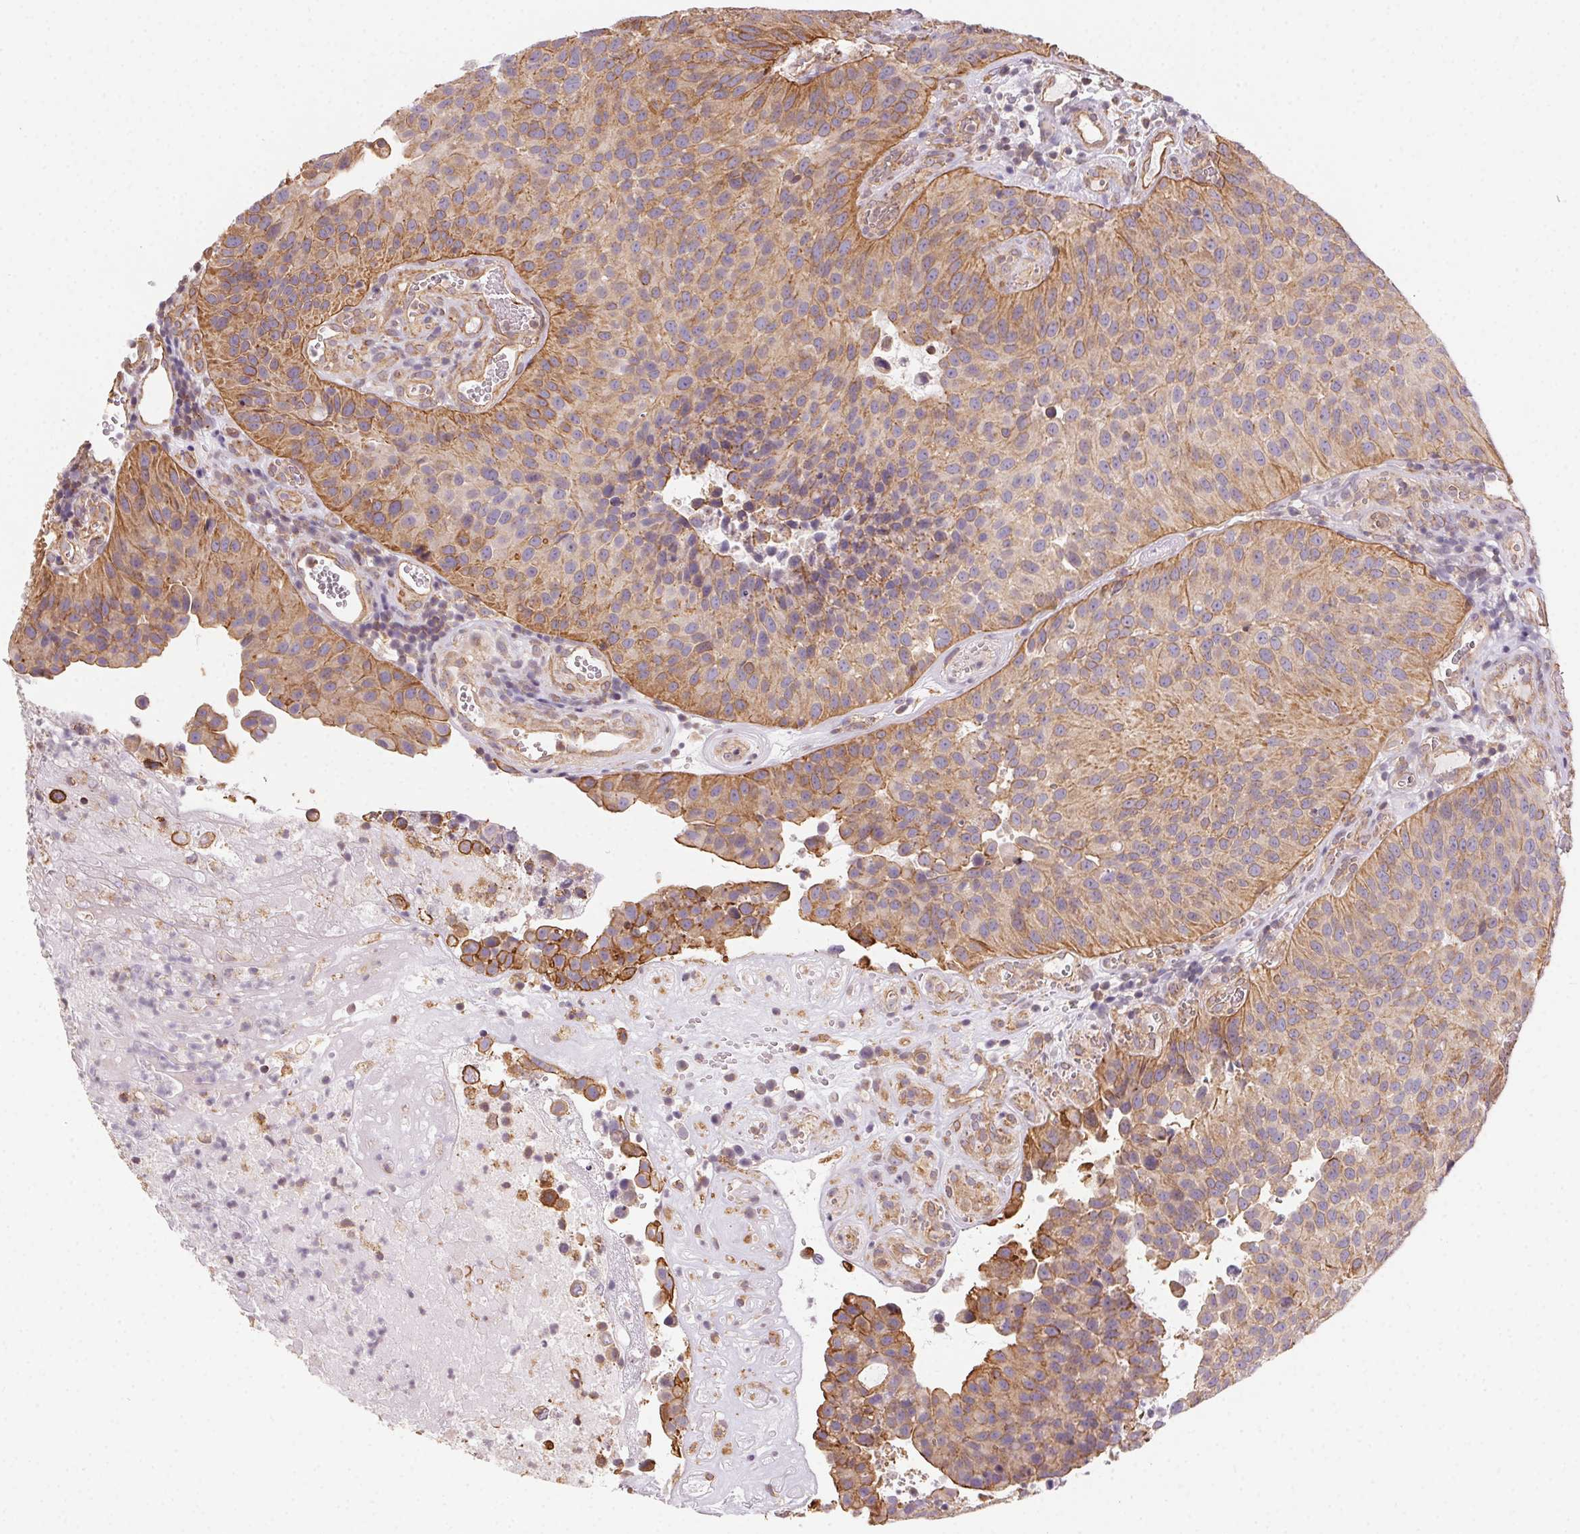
{"staining": {"intensity": "moderate", "quantity": ">75%", "location": "cytoplasmic/membranous"}, "tissue": "urothelial cancer", "cell_type": "Tumor cells", "image_type": "cancer", "snomed": [{"axis": "morphology", "description": "Urothelial carcinoma, Low grade"}, {"axis": "topography", "description": "Urinary bladder"}], "caption": "Urothelial cancer was stained to show a protein in brown. There is medium levels of moderate cytoplasmic/membranous expression in approximately >75% of tumor cells.", "gene": "PLA2G4F", "patient": {"sex": "male", "age": 76}}